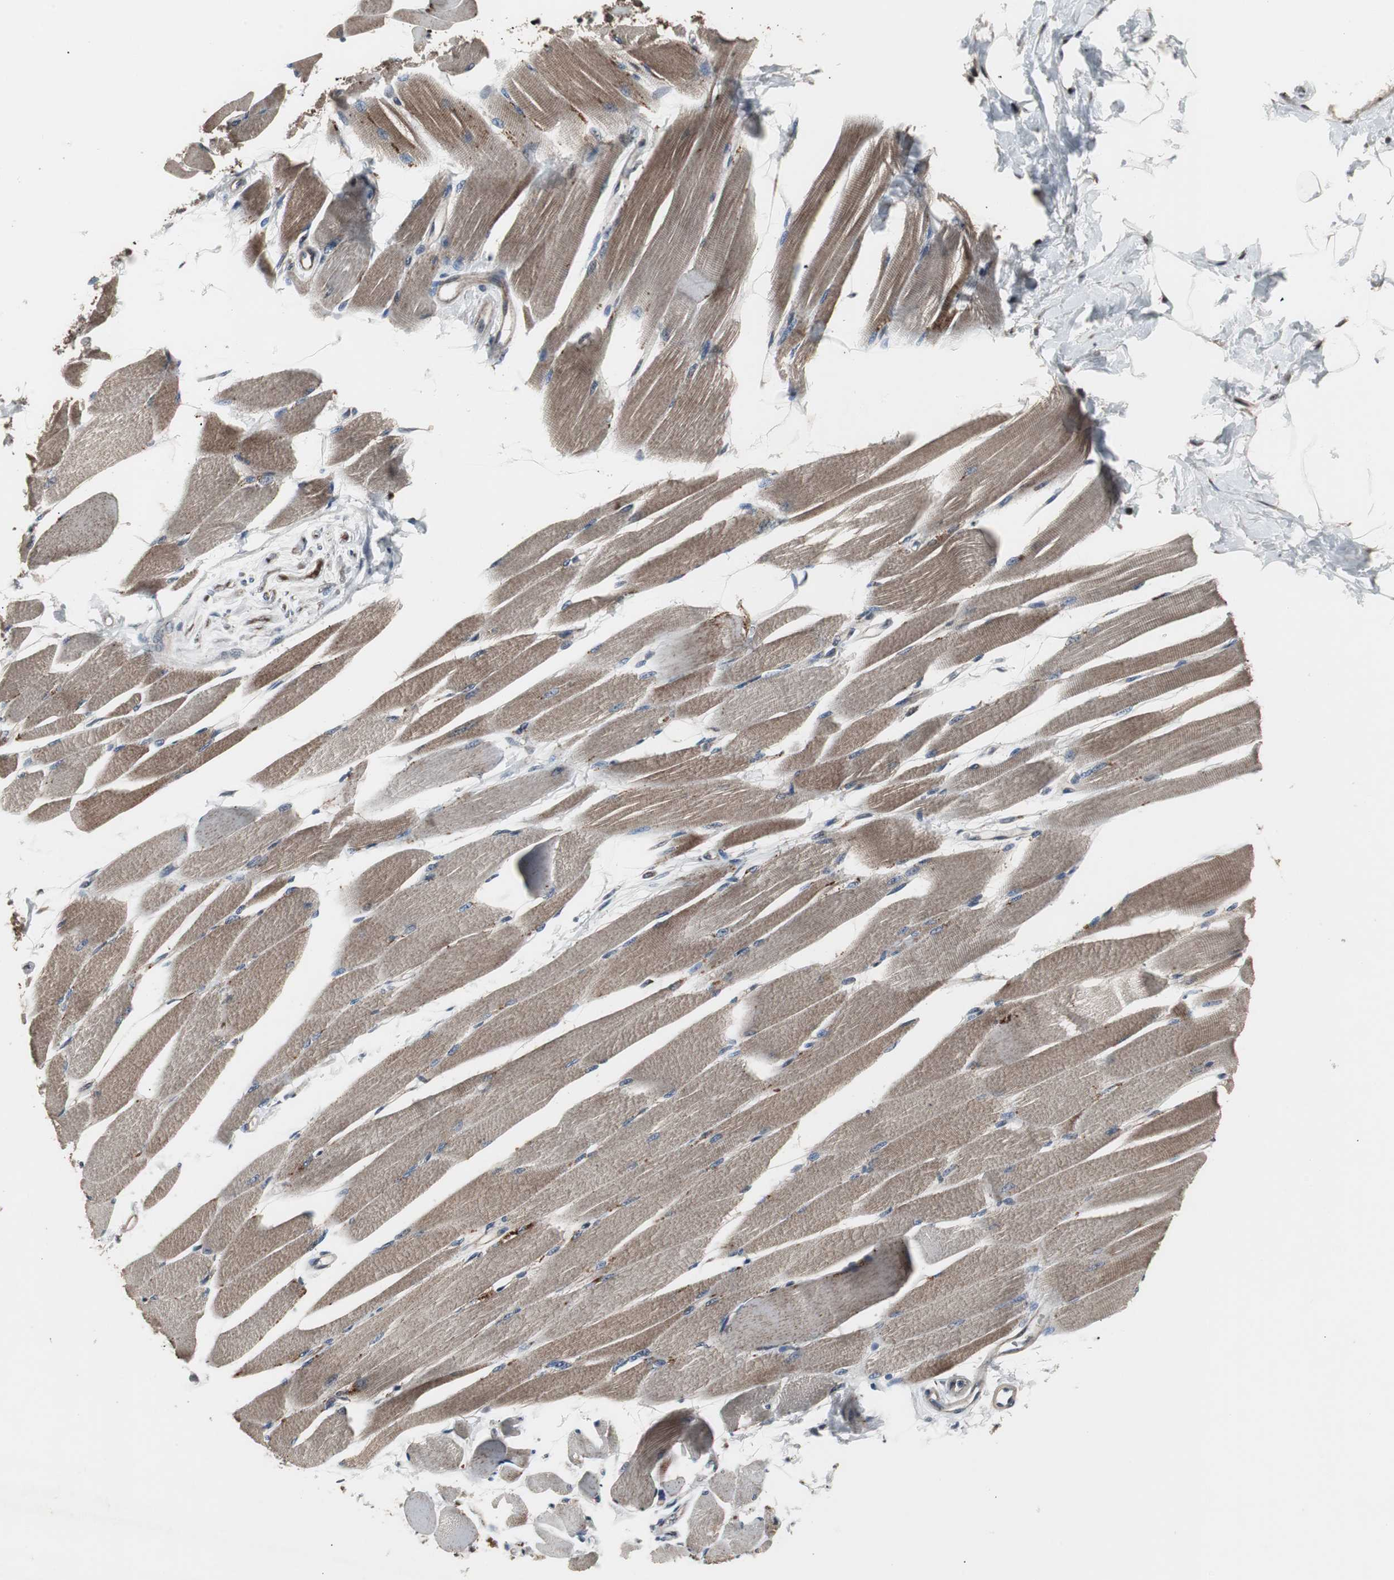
{"staining": {"intensity": "moderate", "quantity": ">75%", "location": "cytoplasmic/membranous"}, "tissue": "skeletal muscle", "cell_type": "Myocytes", "image_type": "normal", "snomed": [{"axis": "morphology", "description": "Normal tissue, NOS"}, {"axis": "topography", "description": "Skeletal muscle"}, {"axis": "topography", "description": "Peripheral nerve tissue"}], "caption": "Protein expression analysis of unremarkable human skeletal muscle reveals moderate cytoplasmic/membranous positivity in about >75% of myocytes. The staining was performed using DAB (3,3'-diaminobenzidine) to visualize the protein expression in brown, while the nuclei were stained in blue with hematoxylin (Magnification: 20x).", "gene": "MRPL40", "patient": {"sex": "female", "age": 84}}